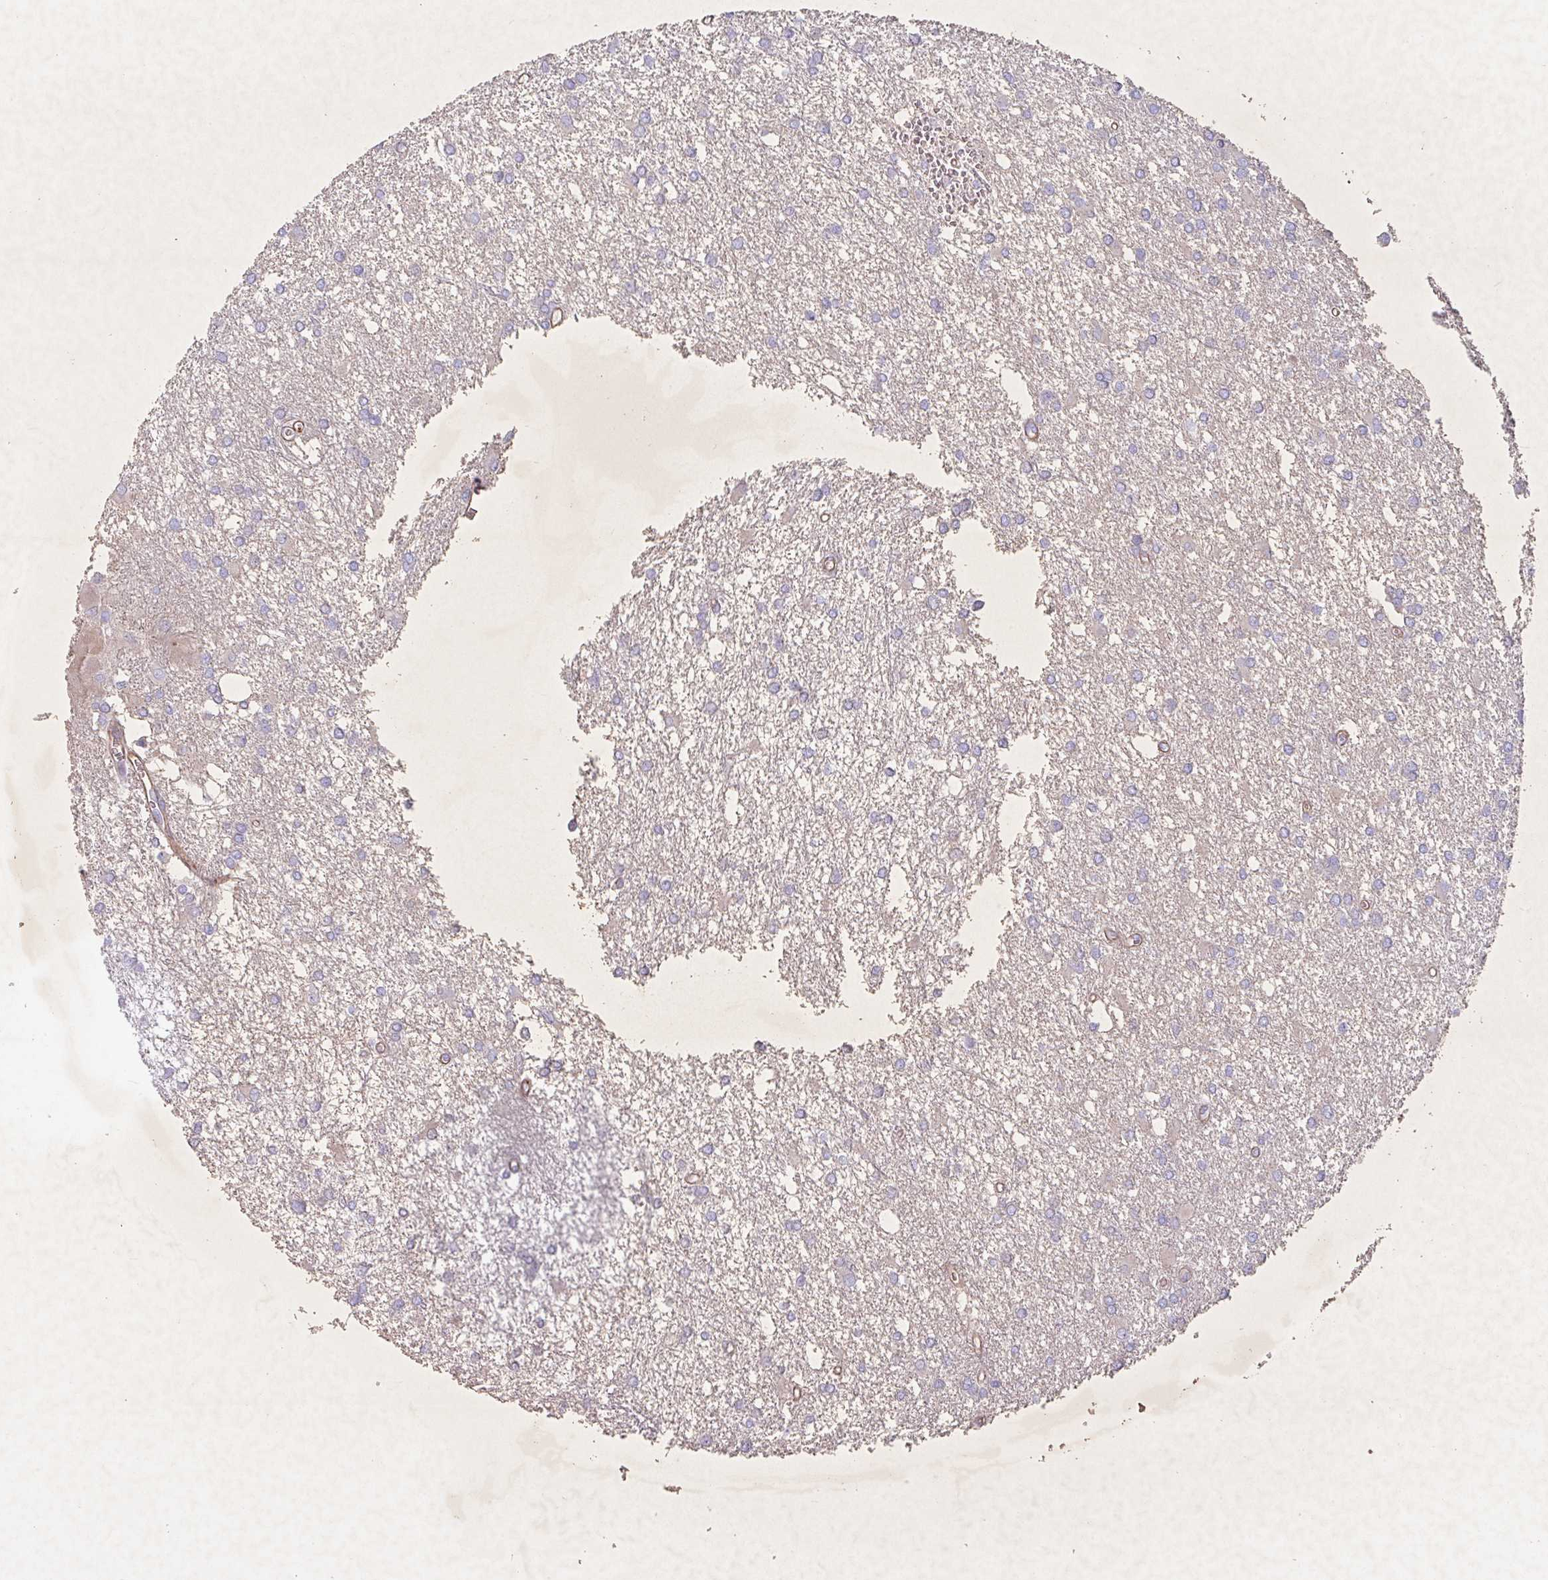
{"staining": {"intensity": "negative", "quantity": "none", "location": "none"}, "tissue": "glioma", "cell_type": "Tumor cells", "image_type": "cancer", "snomed": [{"axis": "morphology", "description": "Glioma, malignant, High grade"}, {"axis": "topography", "description": "Brain"}], "caption": "Immunohistochemistry image of glioma stained for a protein (brown), which reveals no positivity in tumor cells.", "gene": "ATP2C2", "patient": {"sex": "male", "age": 48}}